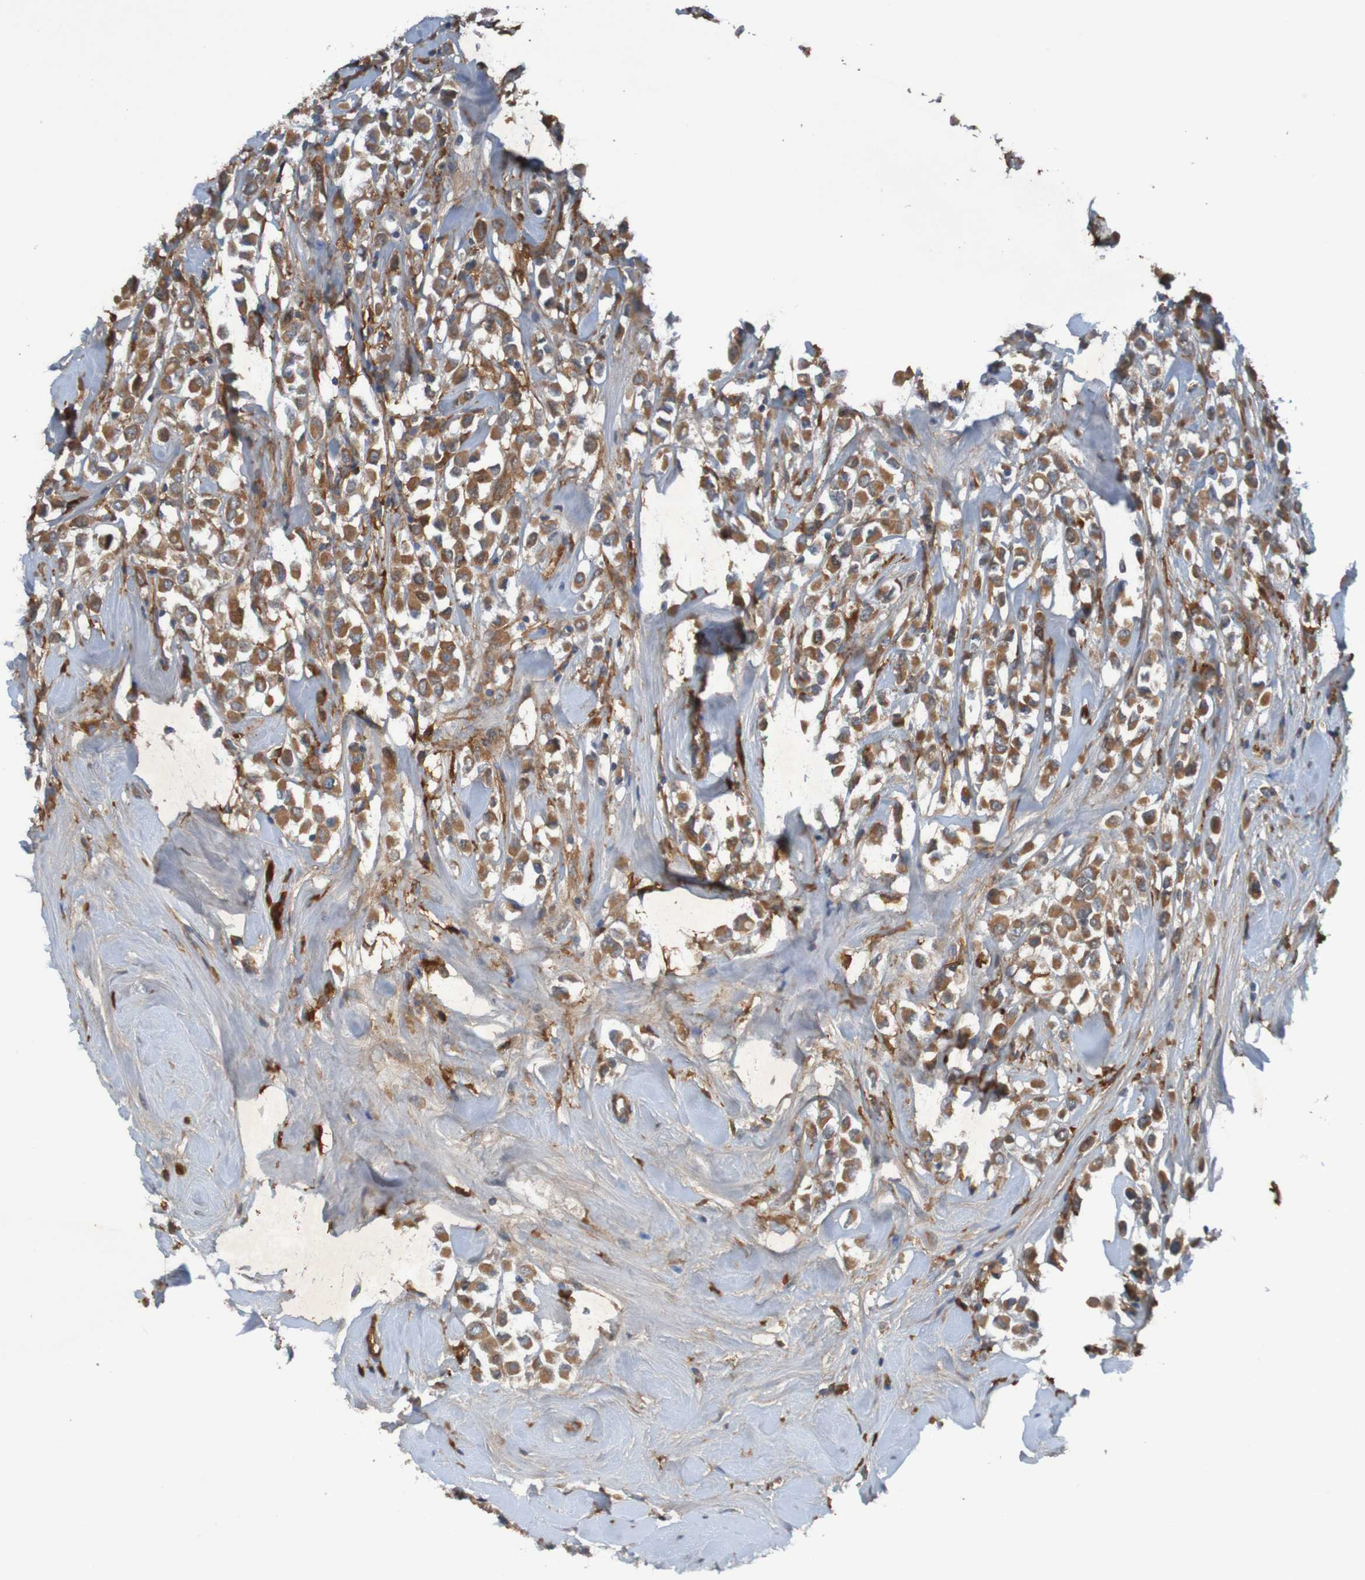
{"staining": {"intensity": "moderate", "quantity": ">75%", "location": "cytoplasmic/membranous"}, "tissue": "breast cancer", "cell_type": "Tumor cells", "image_type": "cancer", "snomed": [{"axis": "morphology", "description": "Duct carcinoma"}, {"axis": "topography", "description": "Breast"}], "caption": "DAB immunohistochemical staining of breast cancer displays moderate cytoplasmic/membranous protein positivity in about >75% of tumor cells.", "gene": "DNAJC4", "patient": {"sex": "female", "age": 61}}